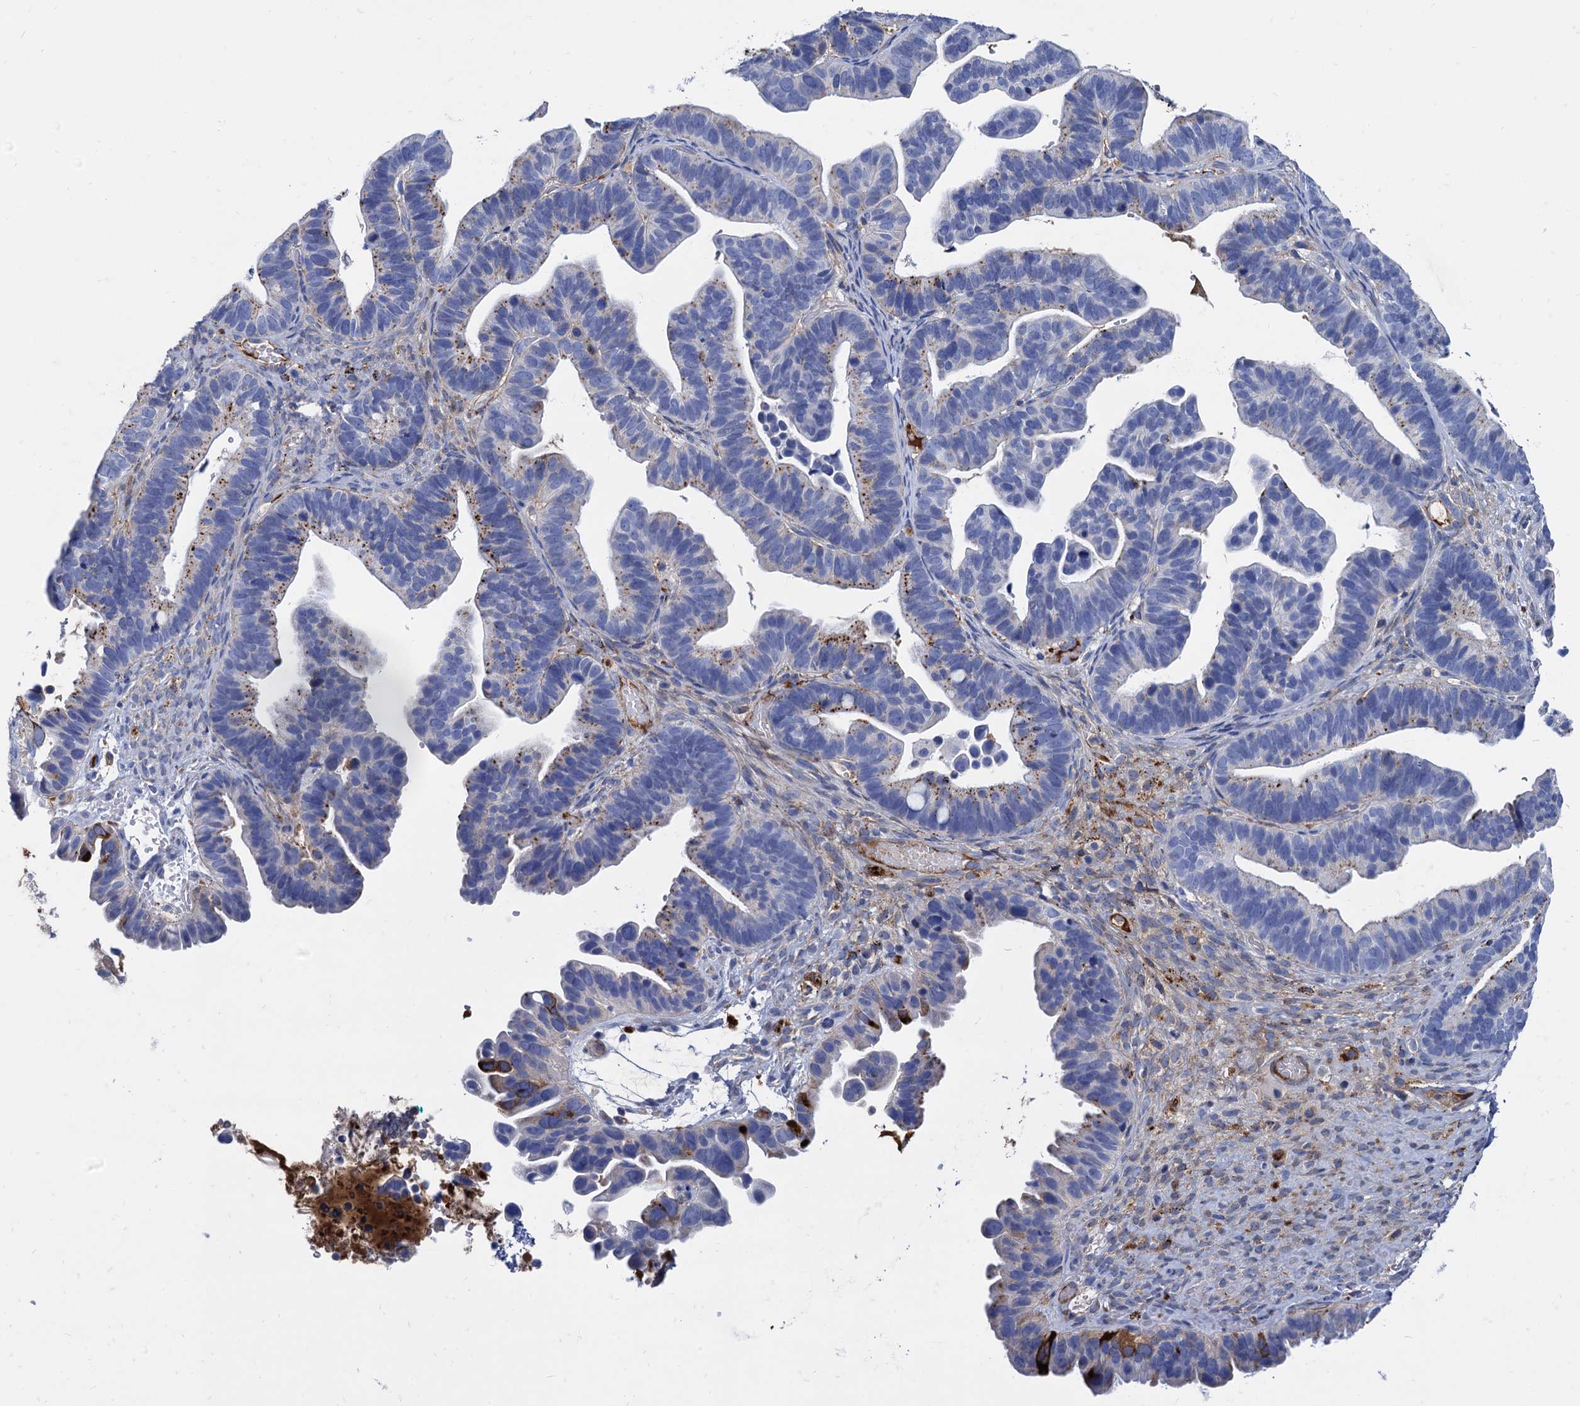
{"staining": {"intensity": "moderate", "quantity": "25%-75%", "location": "cytoplasmic/membranous"}, "tissue": "ovarian cancer", "cell_type": "Tumor cells", "image_type": "cancer", "snomed": [{"axis": "morphology", "description": "Cystadenocarcinoma, serous, NOS"}, {"axis": "topography", "description": "Ovary"}], "caption": "Protein analysis of ovarian cancer tissue shows moderate cytoplasmic/membranous positivity in about 25%-75% of tumor cells.", "gene": "APOD", "patient": {"sex": "female", "age": 56}}